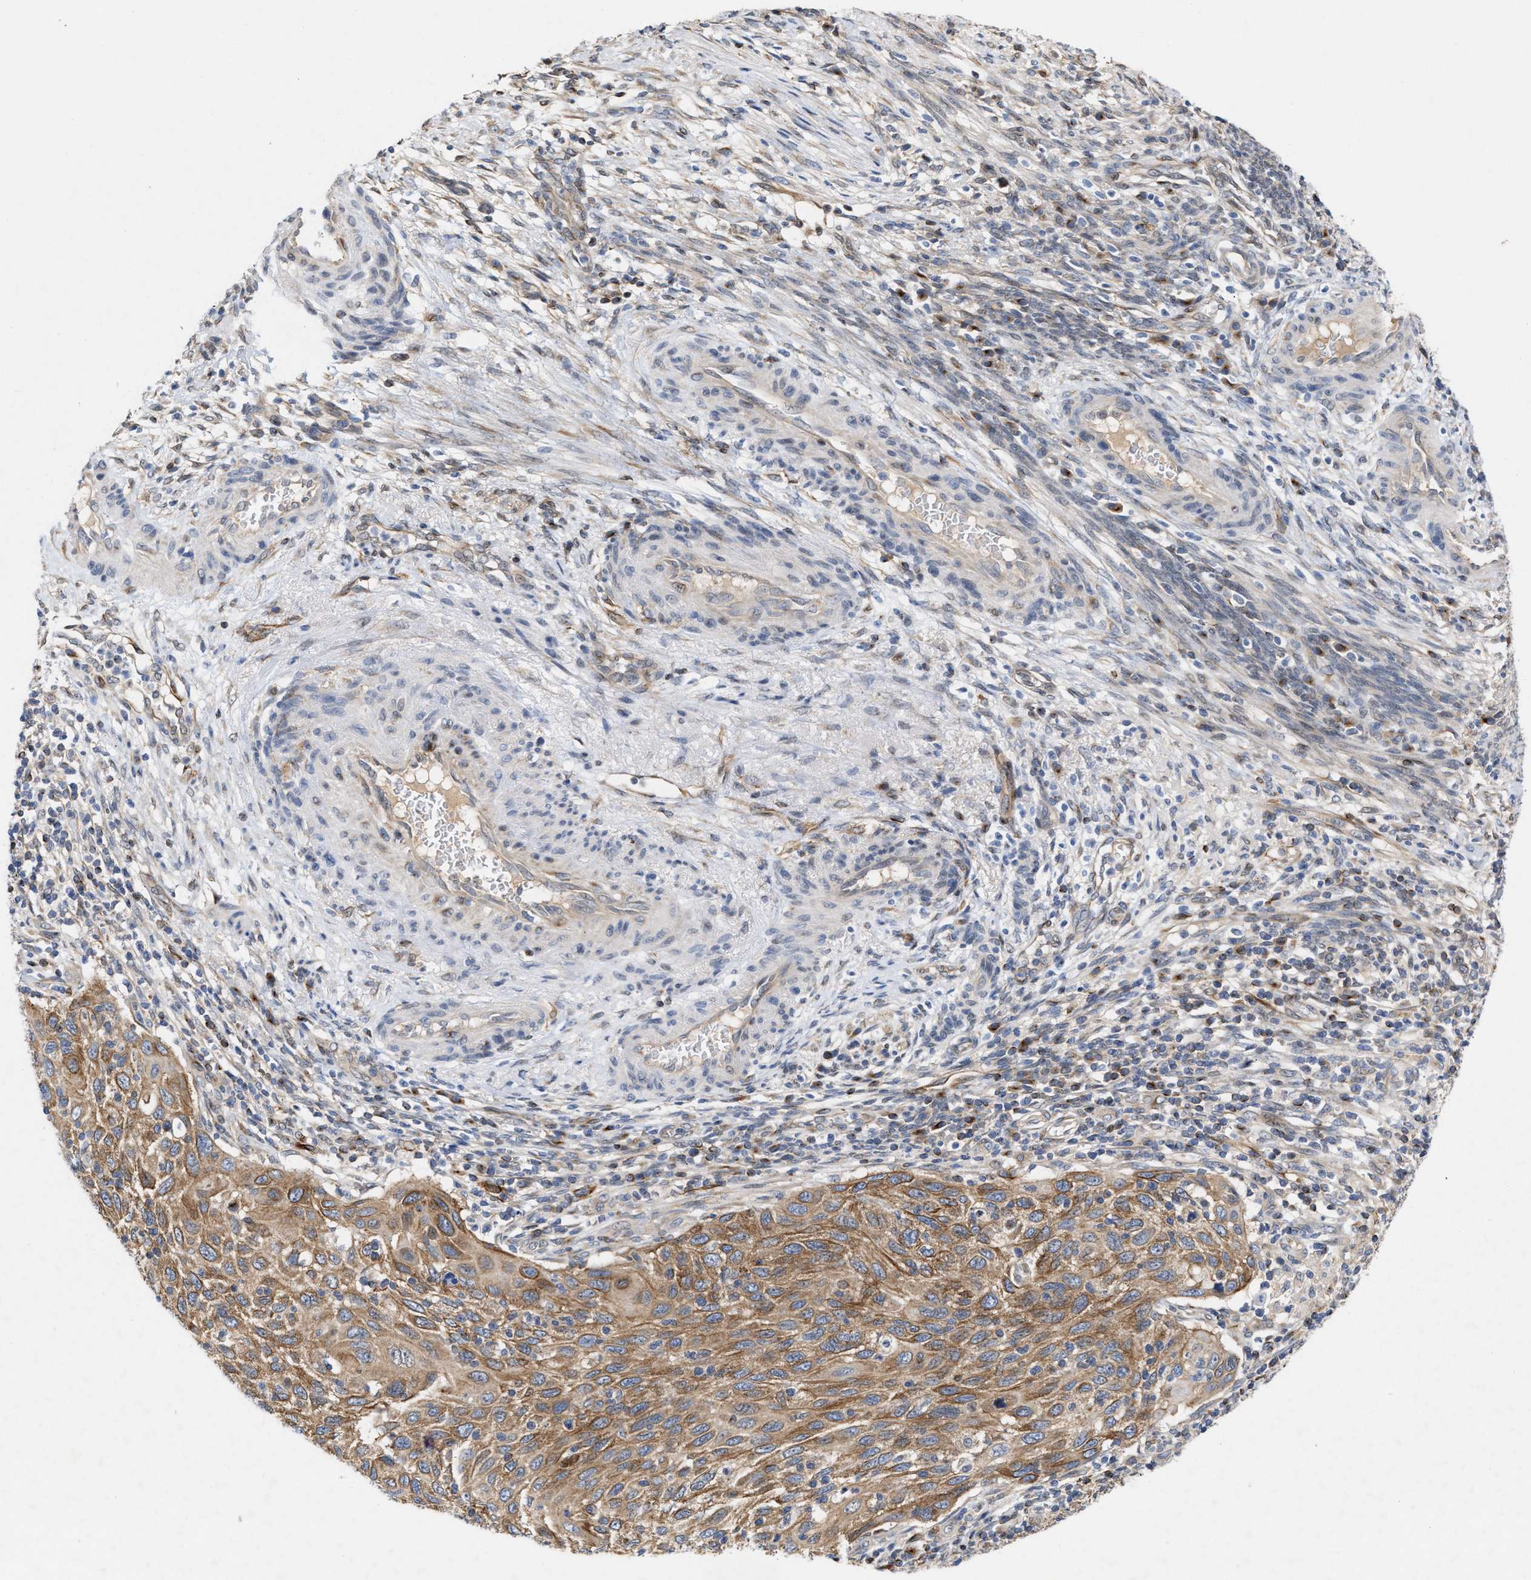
{"staining": {"intensity": "moderate", "quantity": ">75%", "location": "cytoplasmic/membranous"}, "tissue": "cervical cancer", "cell_type": "Tumor cells", "image_type": "cancer", "snomed": [{"axis": "morphology", "description": "Squamous cell carcinoma, NOS"}, {"axis": "topography", "description": "Cervix"}], "caption": "Moderate cytoplasmic/membranous protein expression is identified in approximately >75% of tumor cells in squamous cell carcinoma (cervical).", "gene": "BBLN", "patient": {"sex": "female", "age": 70}}